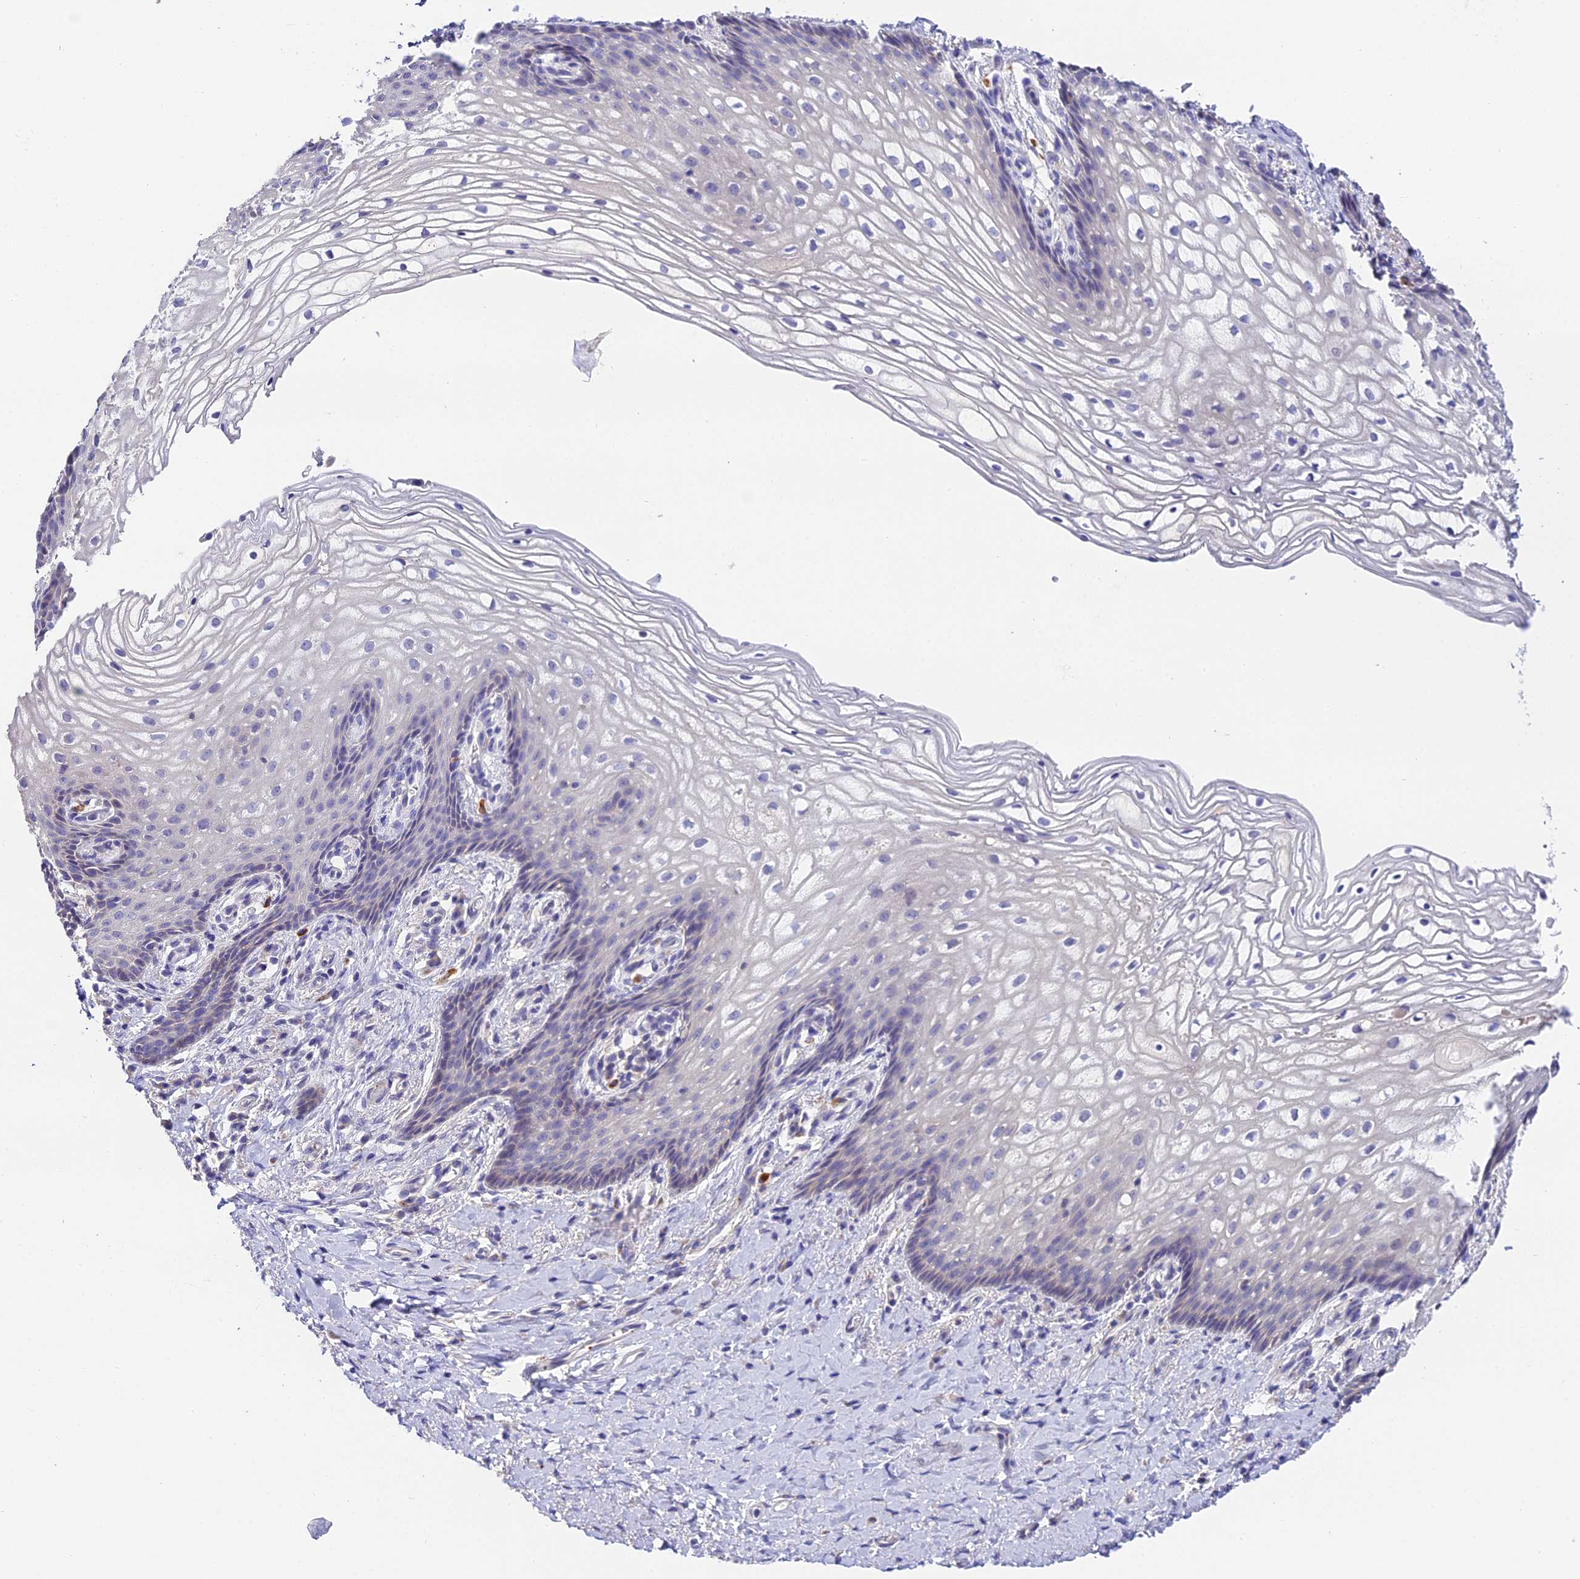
{"staining": {"intensity": "negative", "quantity": "none", "location": "none"}, "tissue": "vagina", "cell_type": "Squamous epithelial cells", "image_type": "normal", "snomed": [{"axis": "morphology", "description": "Normal tissue, NOS"}, {"axis": "topography", "description": "Vagina"}], "caption": "A histopathology image of vagina stained for a protein demonstrates no brown staining in squamous epithelial cells. The staining was performed using DAB (3,3'-diaminobenzidine) to visualize the protein expression in brown, while the nuclei were stained in blue with hematoxylin (Magnification: 20x).", "gene": "LYPD6", "patient": {"sex": "female", "age": 60}}